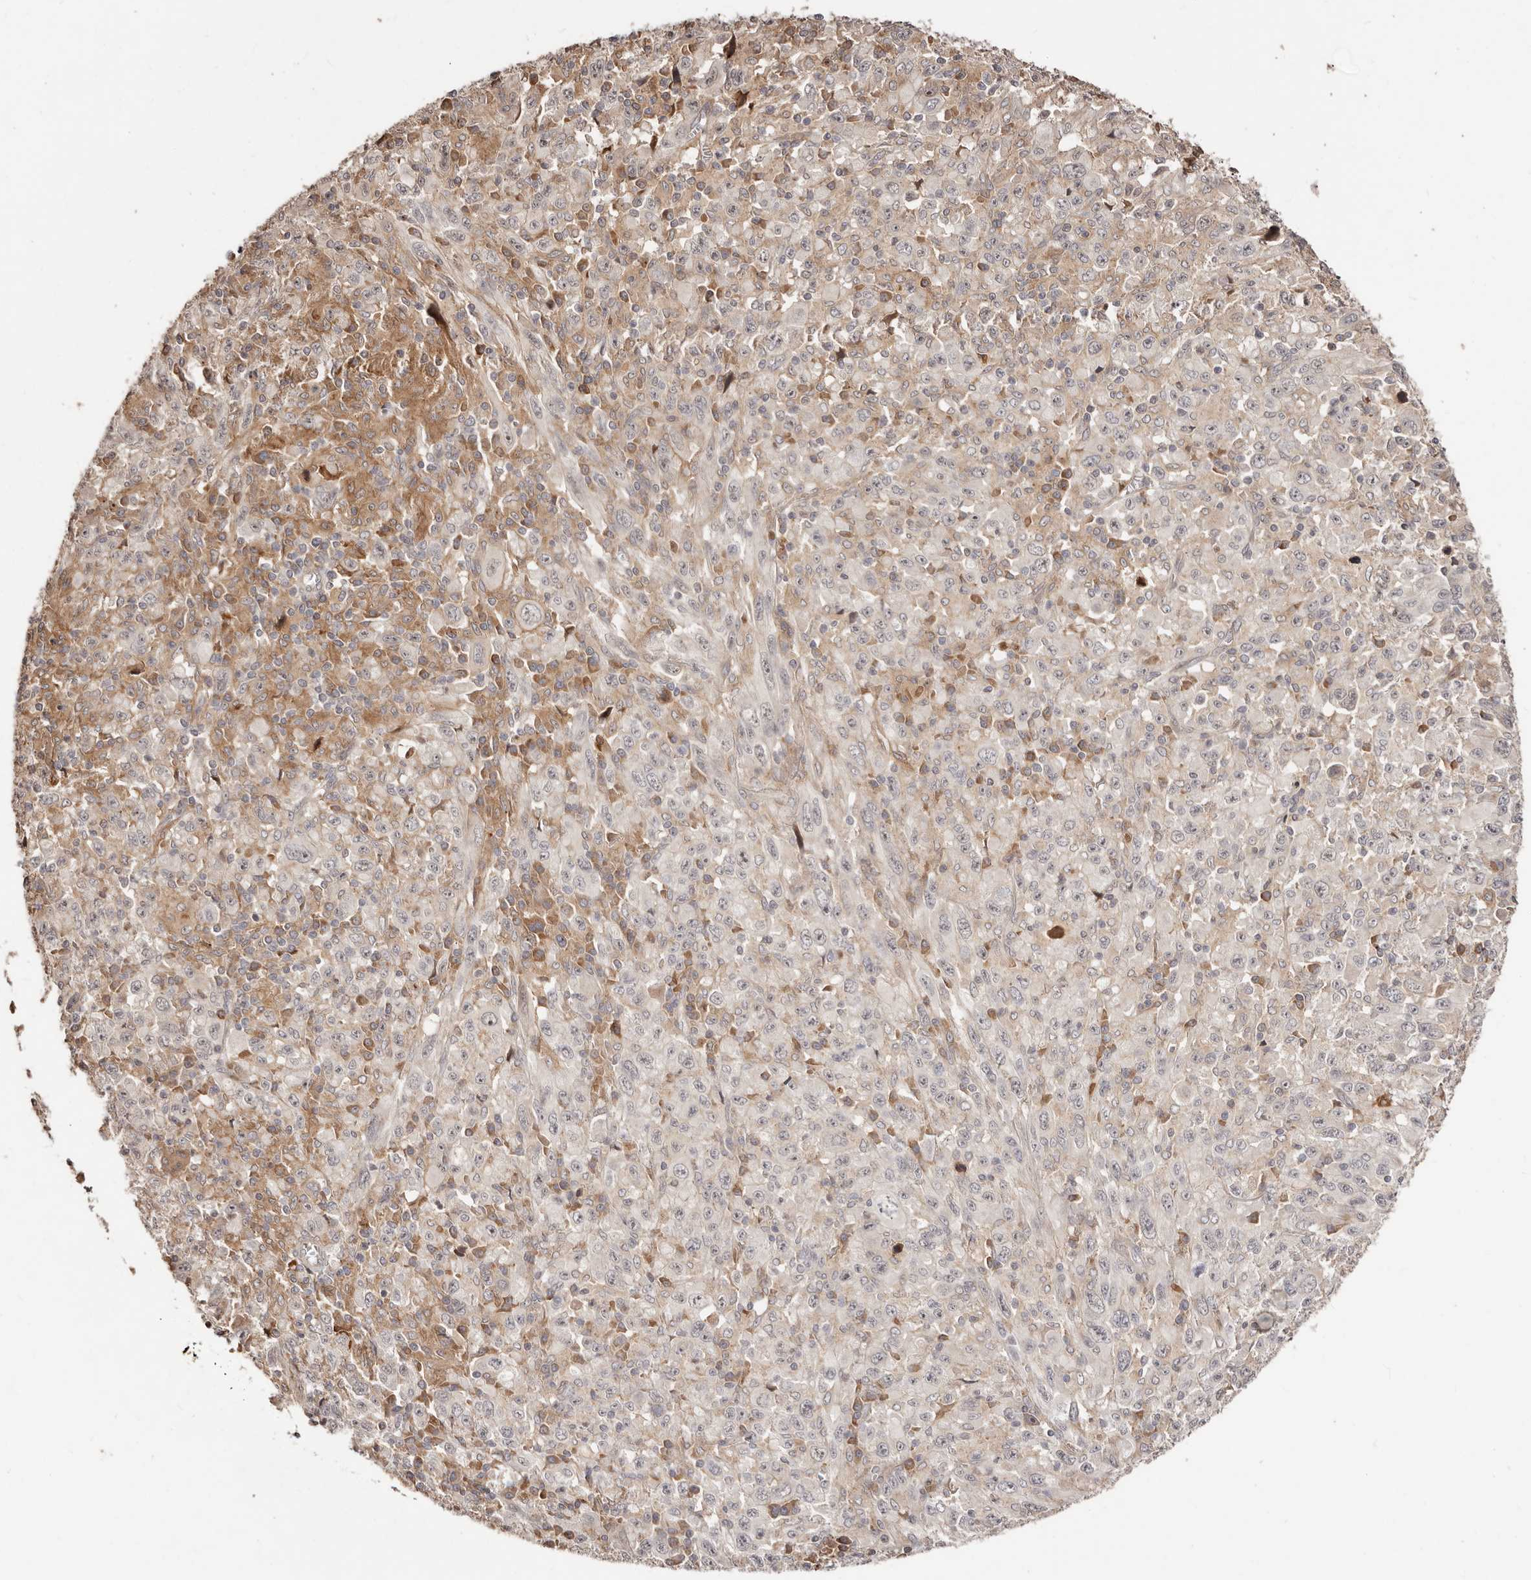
{"staining": {"intensity": "negative", "quantity": "none", "location": "none"}, "tissue": "melanoma", "cell_type": "Tumor cells", "image_type": "cancer", "snomed": [{"axis": "morphology", "description": "Malignant melanoma, Metastatic site"}, {"axis": "topography", "description": "Skin"}], "caption": "There is no significant expression in tumor cells of melanoma.", "gene": "APOL6", "patient": {"sex": "female", "age": 56}}